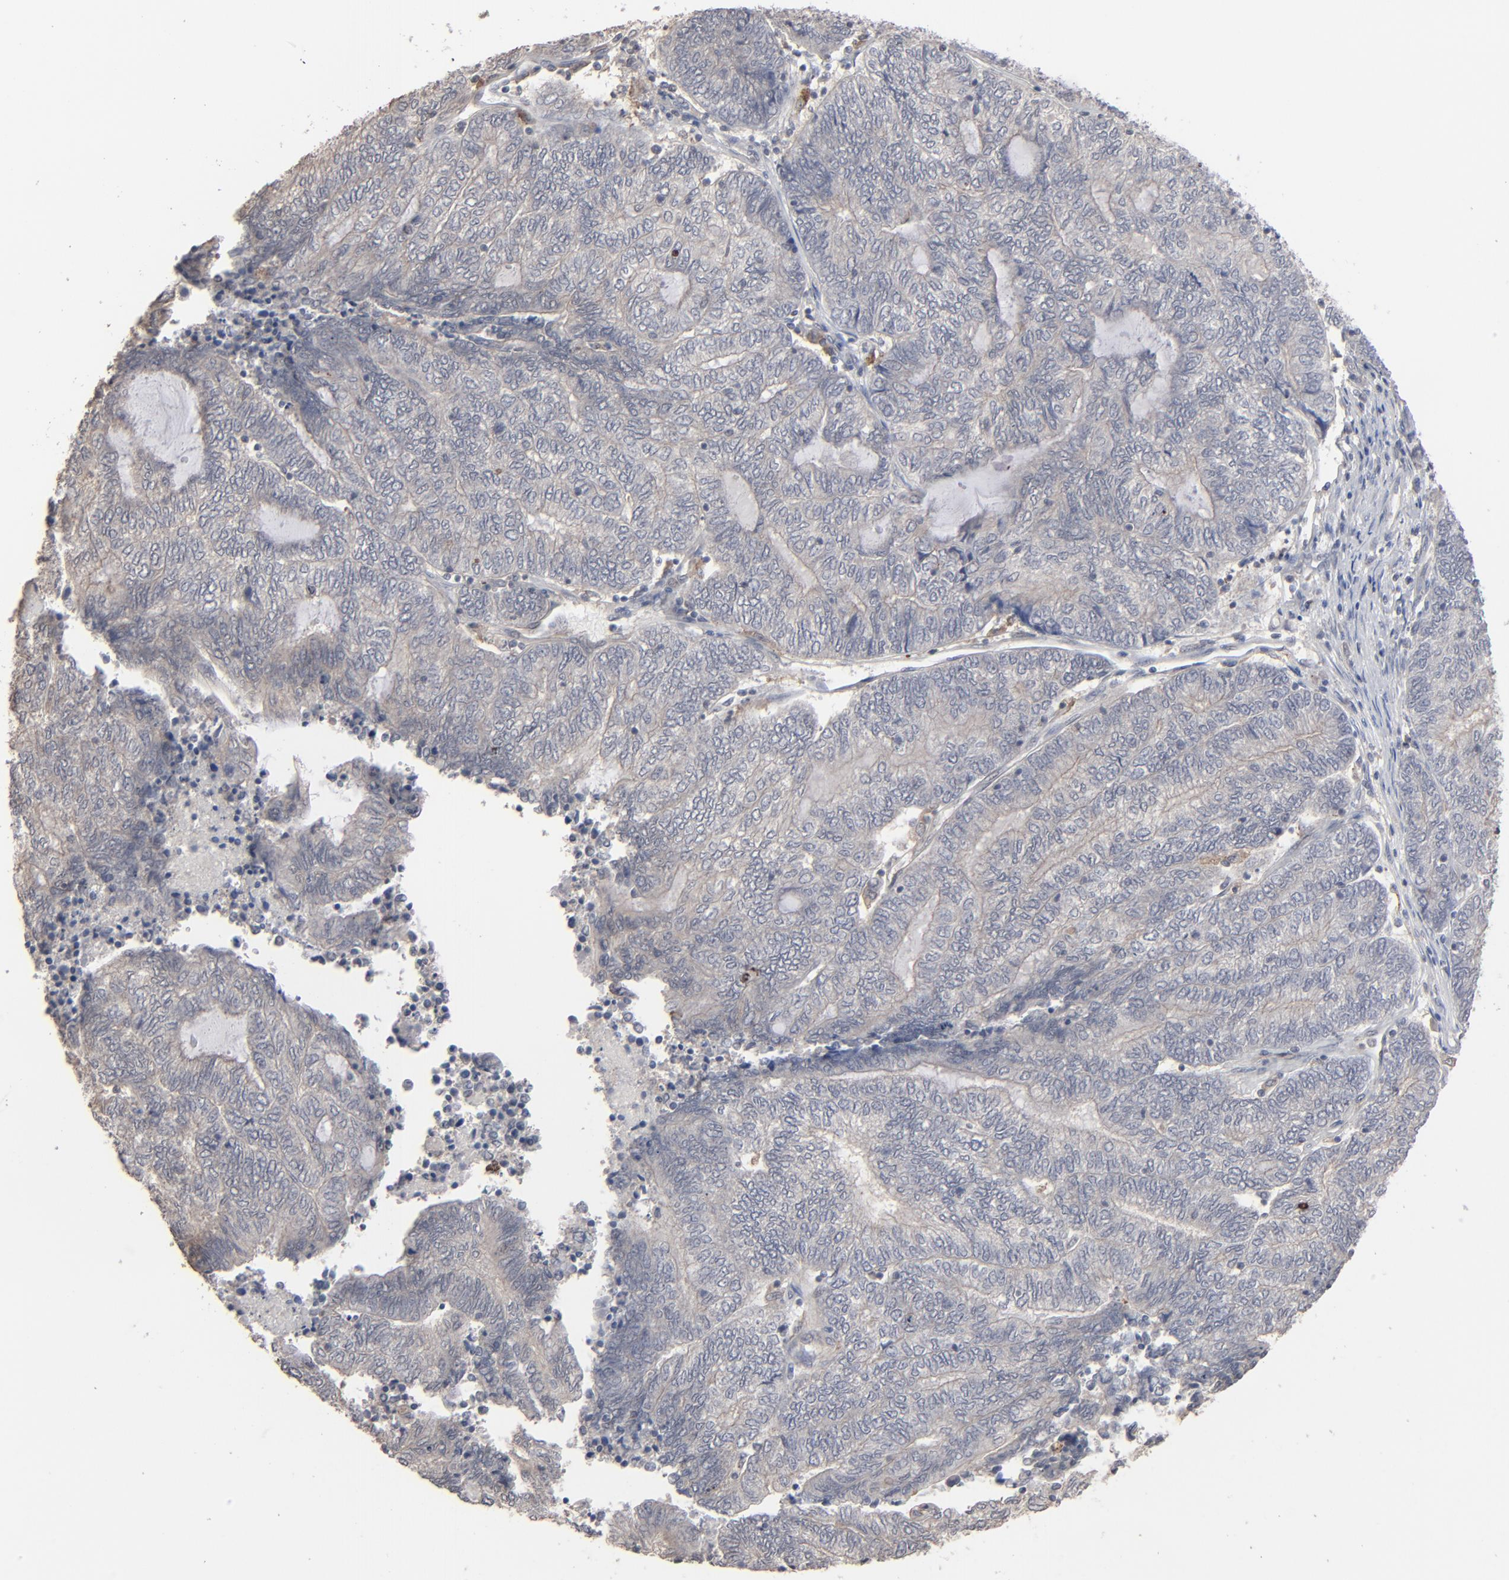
{"staining": {"intensity": "negative", "quantity": "none", "location": "none"}, "tissue": "endometrial cancer", "cell_type": "Tumor cells", "image_type": "cancer", "snomed": [{"axis": "morphology", "description": "Adenocarcinoma, NOS"}, {"axis": "topography", "description": "Uterus"}, {"axis": "topography", "description": "Endometrium"}], "caption": "Immunohistochemical staining of human endometrial cancer reveals no significant staining in tumor cells.", "gene": "STAT4", "patient": {"sex": "female", "age": 70}}